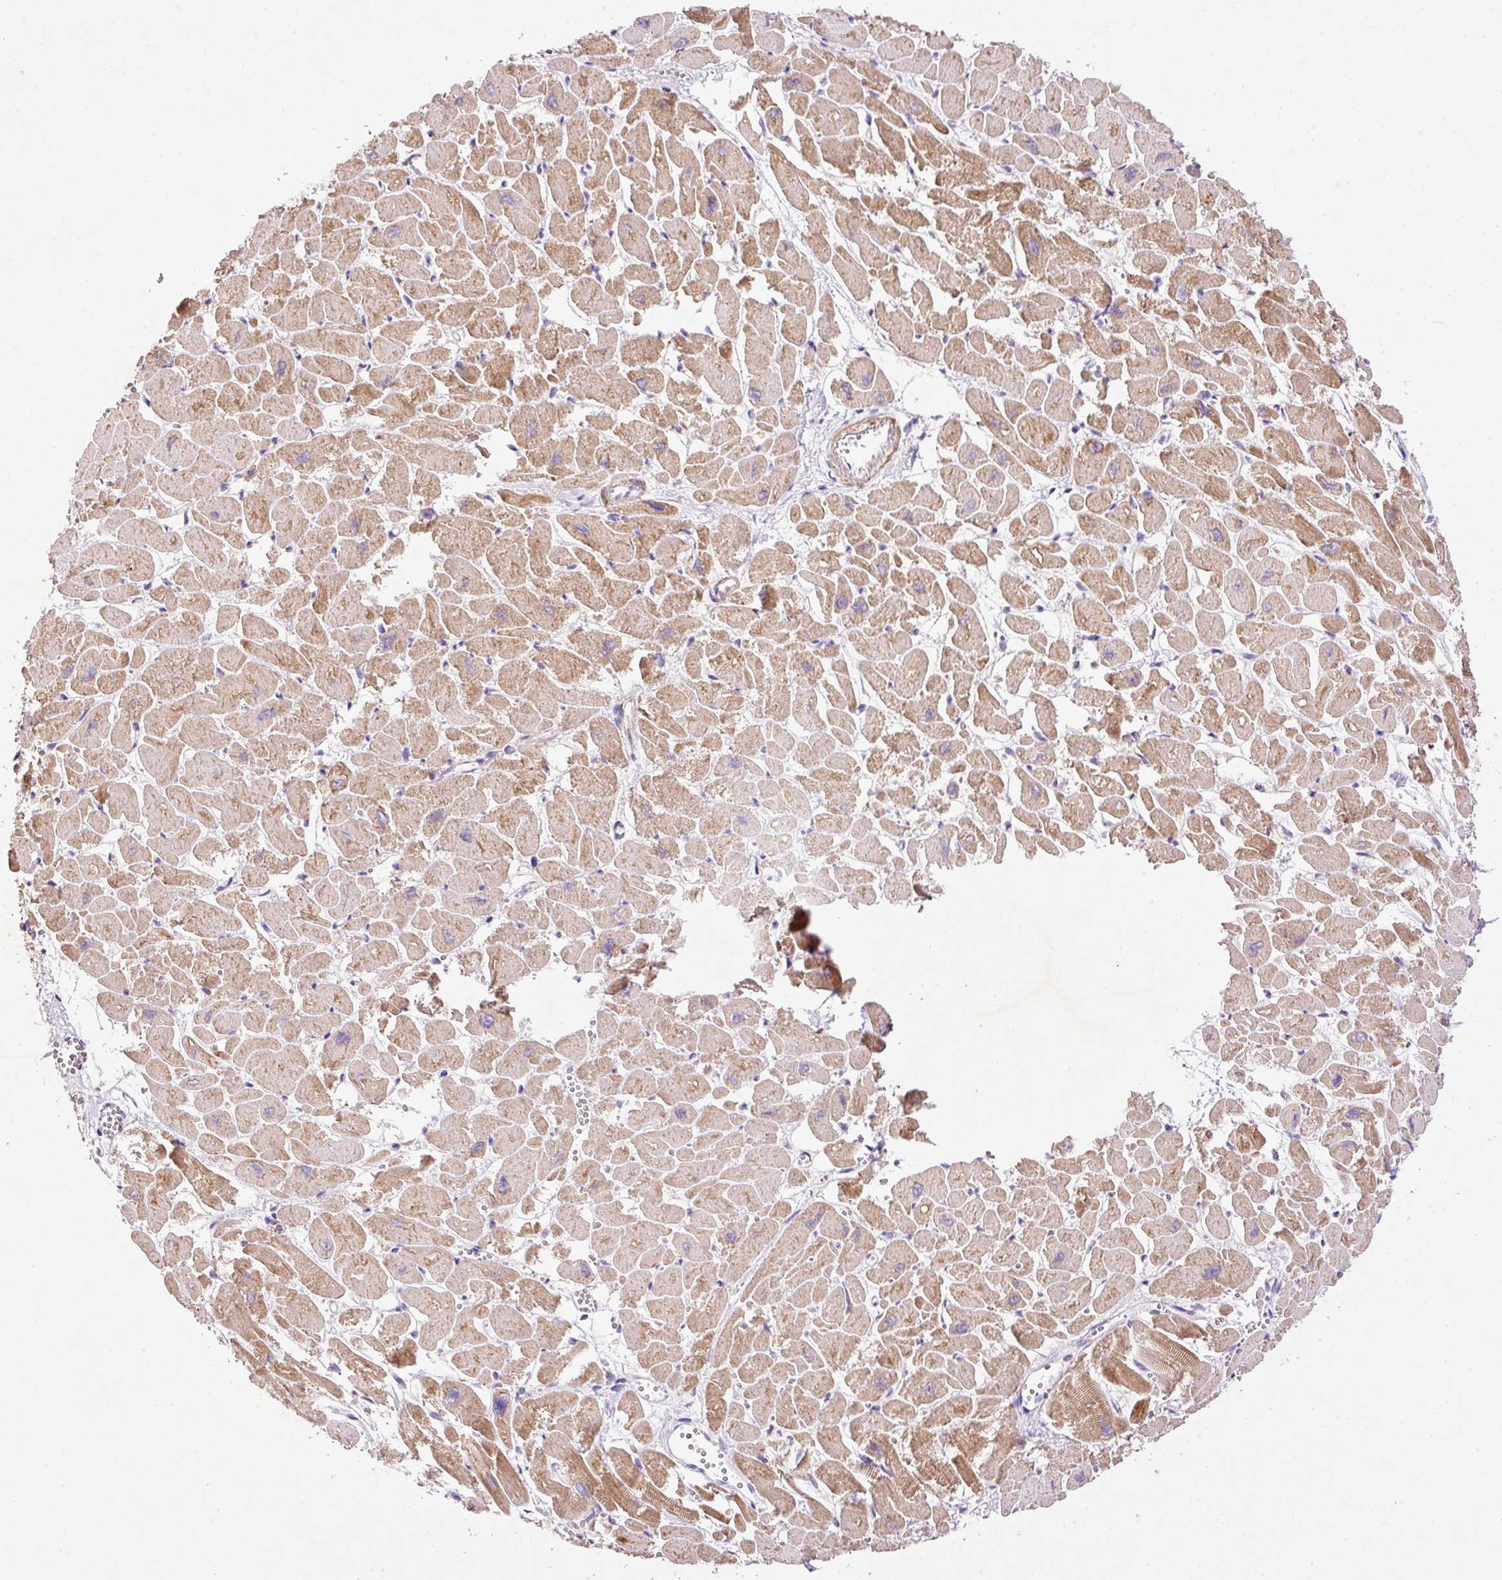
{"staining": {"intensity": "moderate", "quantity": ">75%", "location": "cytoplasmic/membranous"}, "tissue": "heart muscle", "cell_type": "Cardiomyocytes", "image_type": "normal", "snomed": [{"axis": "morphology", "description": "Normal tissue, NOS"}, {"axis": "topography", "description": "Heart"}], "caption": "Immunohistochemical staining of normal heart muscle demonstrates >75% levels of moderate cytoplasmic/membranous protein positivity in about >75% of cardiomyocytes. Using DAB (brown) and hematoxylin (blue) stains, captured at high magnification using brightfield microscopy.", "gene": "IMMT", "patient": {"sex": "male", "age": 54}}